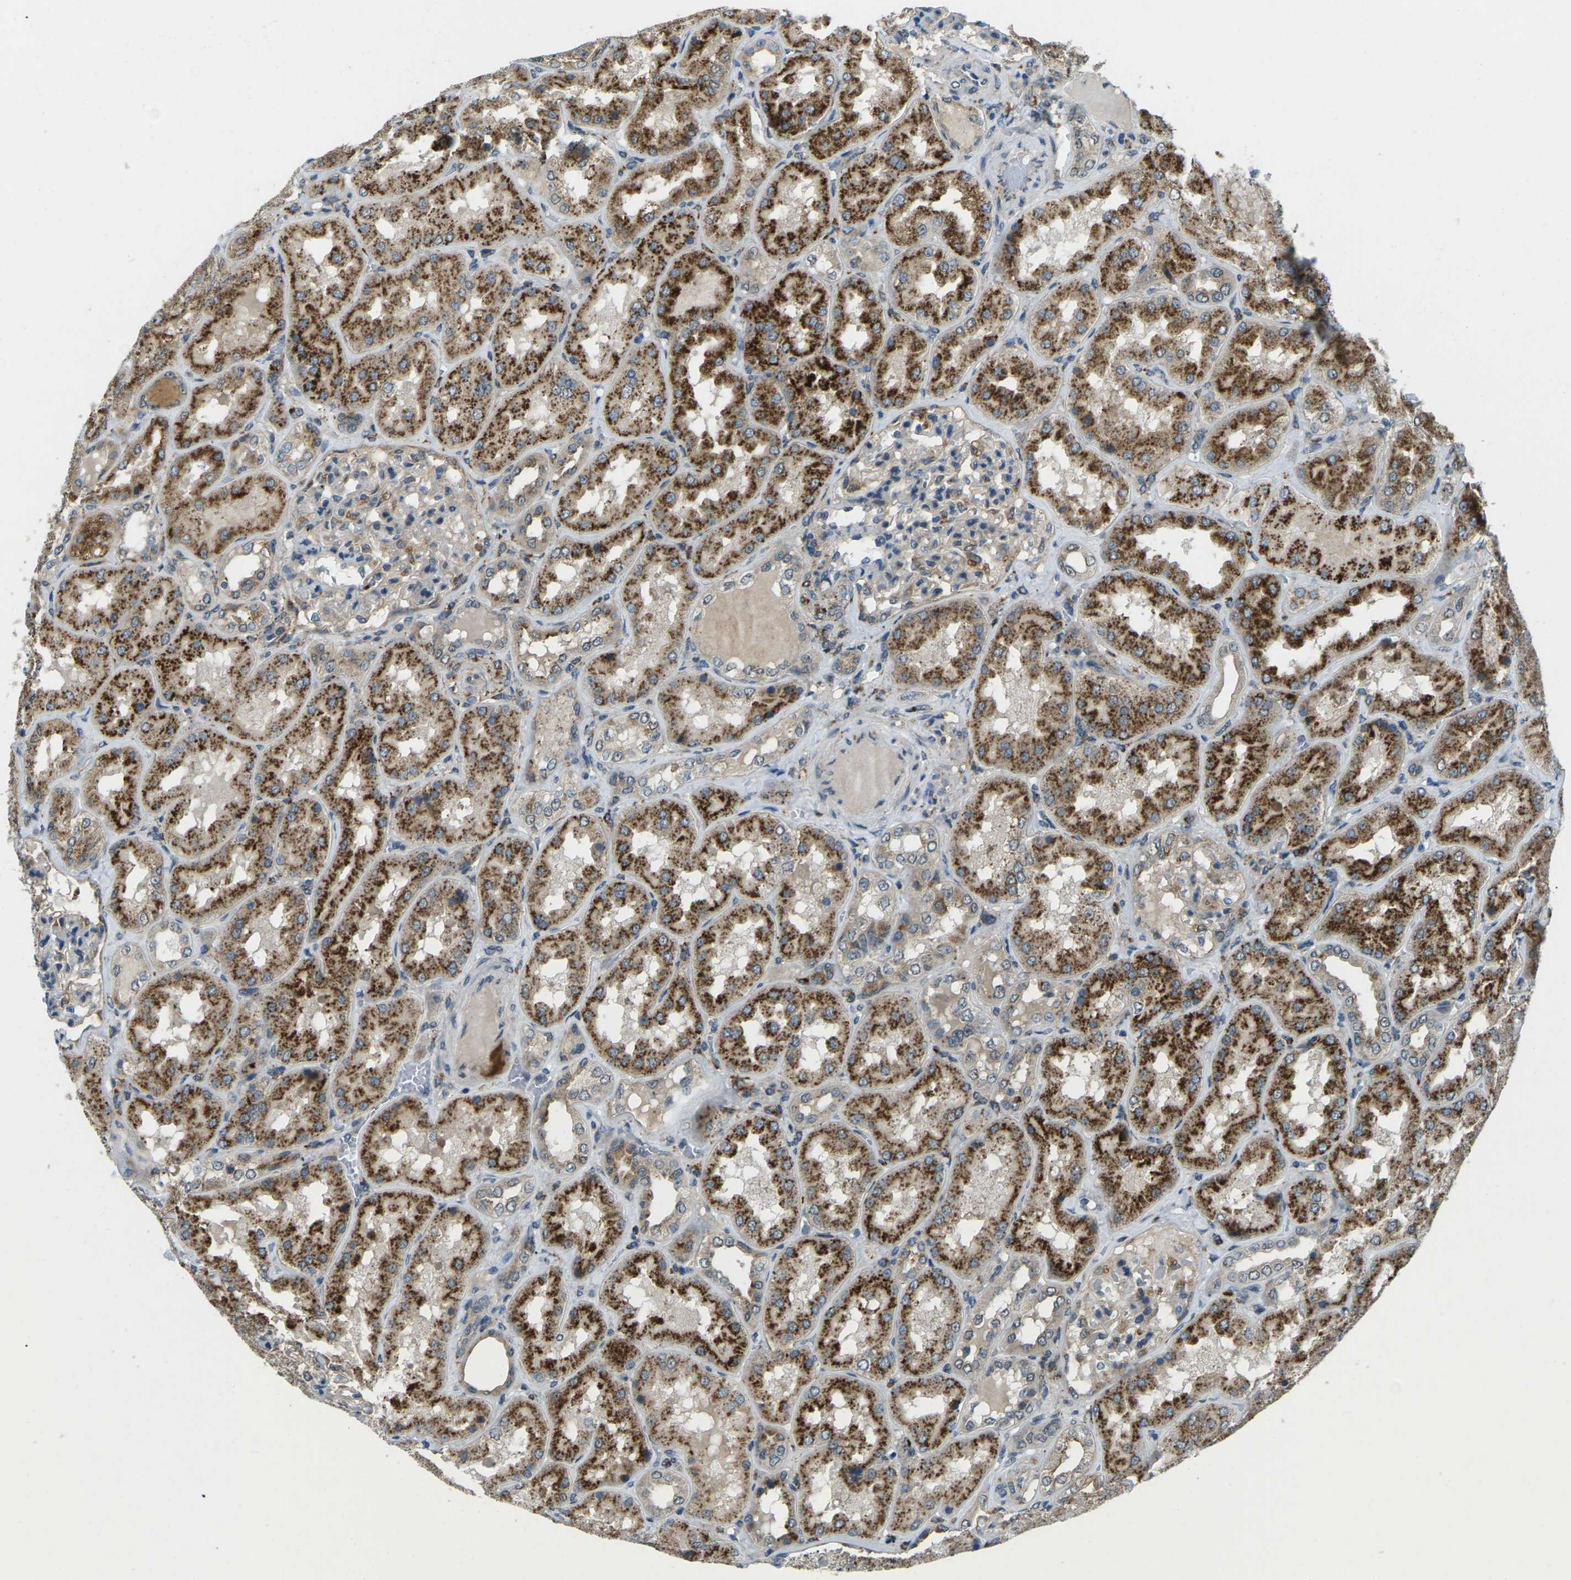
{"staining": {"intensity": "weak", "quantity": "<25%", "location": "cytoplasmic/membranous"}, "tissue": "kidney", "cell_type": "Cells in glomeruli", "image_type": "normal", "snomed": [{"axis": "morphology", "description": "Normal tissue, NOS"}, {"axis": "topography", "description": "Kidney"}], "caption": "An immunohistochemistry histopathology image of benign kidney is shown. There is no staining in cells in glomeruli of kidney. (Stains: DAB (3,3'-diaminobenzidine) immunohistochemistry (IHC) with hematoxylin counter stain, Microscopy: brightfield microscopy at high magnification).", "gene": "SLC31A2", "patient": {"sex": "female", "age": 56}}